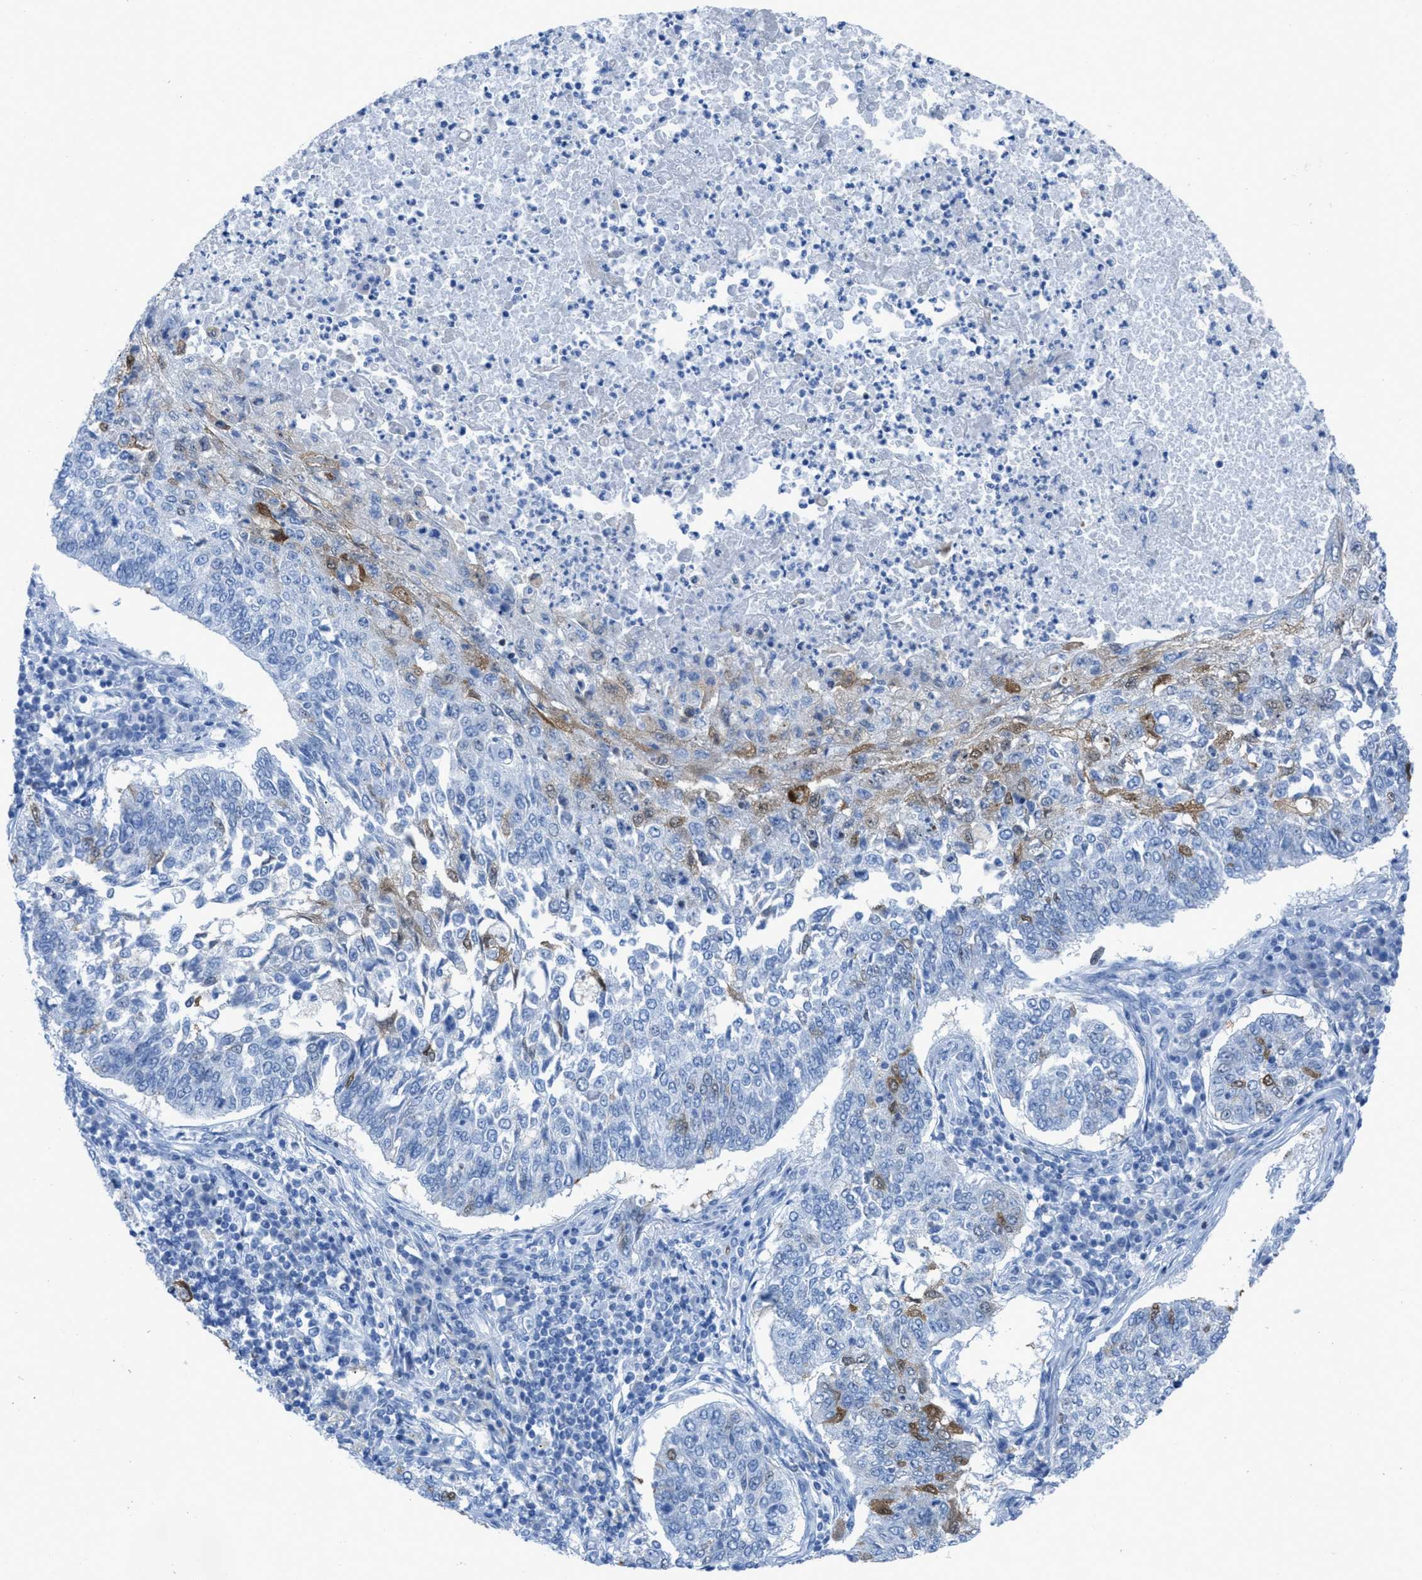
{"staining": {"intensity": "moderate", "quantity": "<25%", "location": "cytoplasmic/membranous,nuclear"}, "tissue": "lung cancer", "cell_type": "Tumor cells", "image_type": "cancer", "snomed": [{"axis": "morphology", "description": "Normal tissue, NOS"}, {"axis": "morphology", "description": "Squamous cell carcinoma, NOS"}, {"axis": "topography", "description": "Cartilage tissue"}, {"axis": "topography", "description": "Bronchus"}, {"axis": "topography", "description": "Lung"}], "caption": "Tumor cells exhibit moderate cytoplasmic/membranous and nuclear expression in approximately <25% of cells in lung cancer.", "gene": "CDKN2A", "patient": {"sex": "female", "age": 49}}